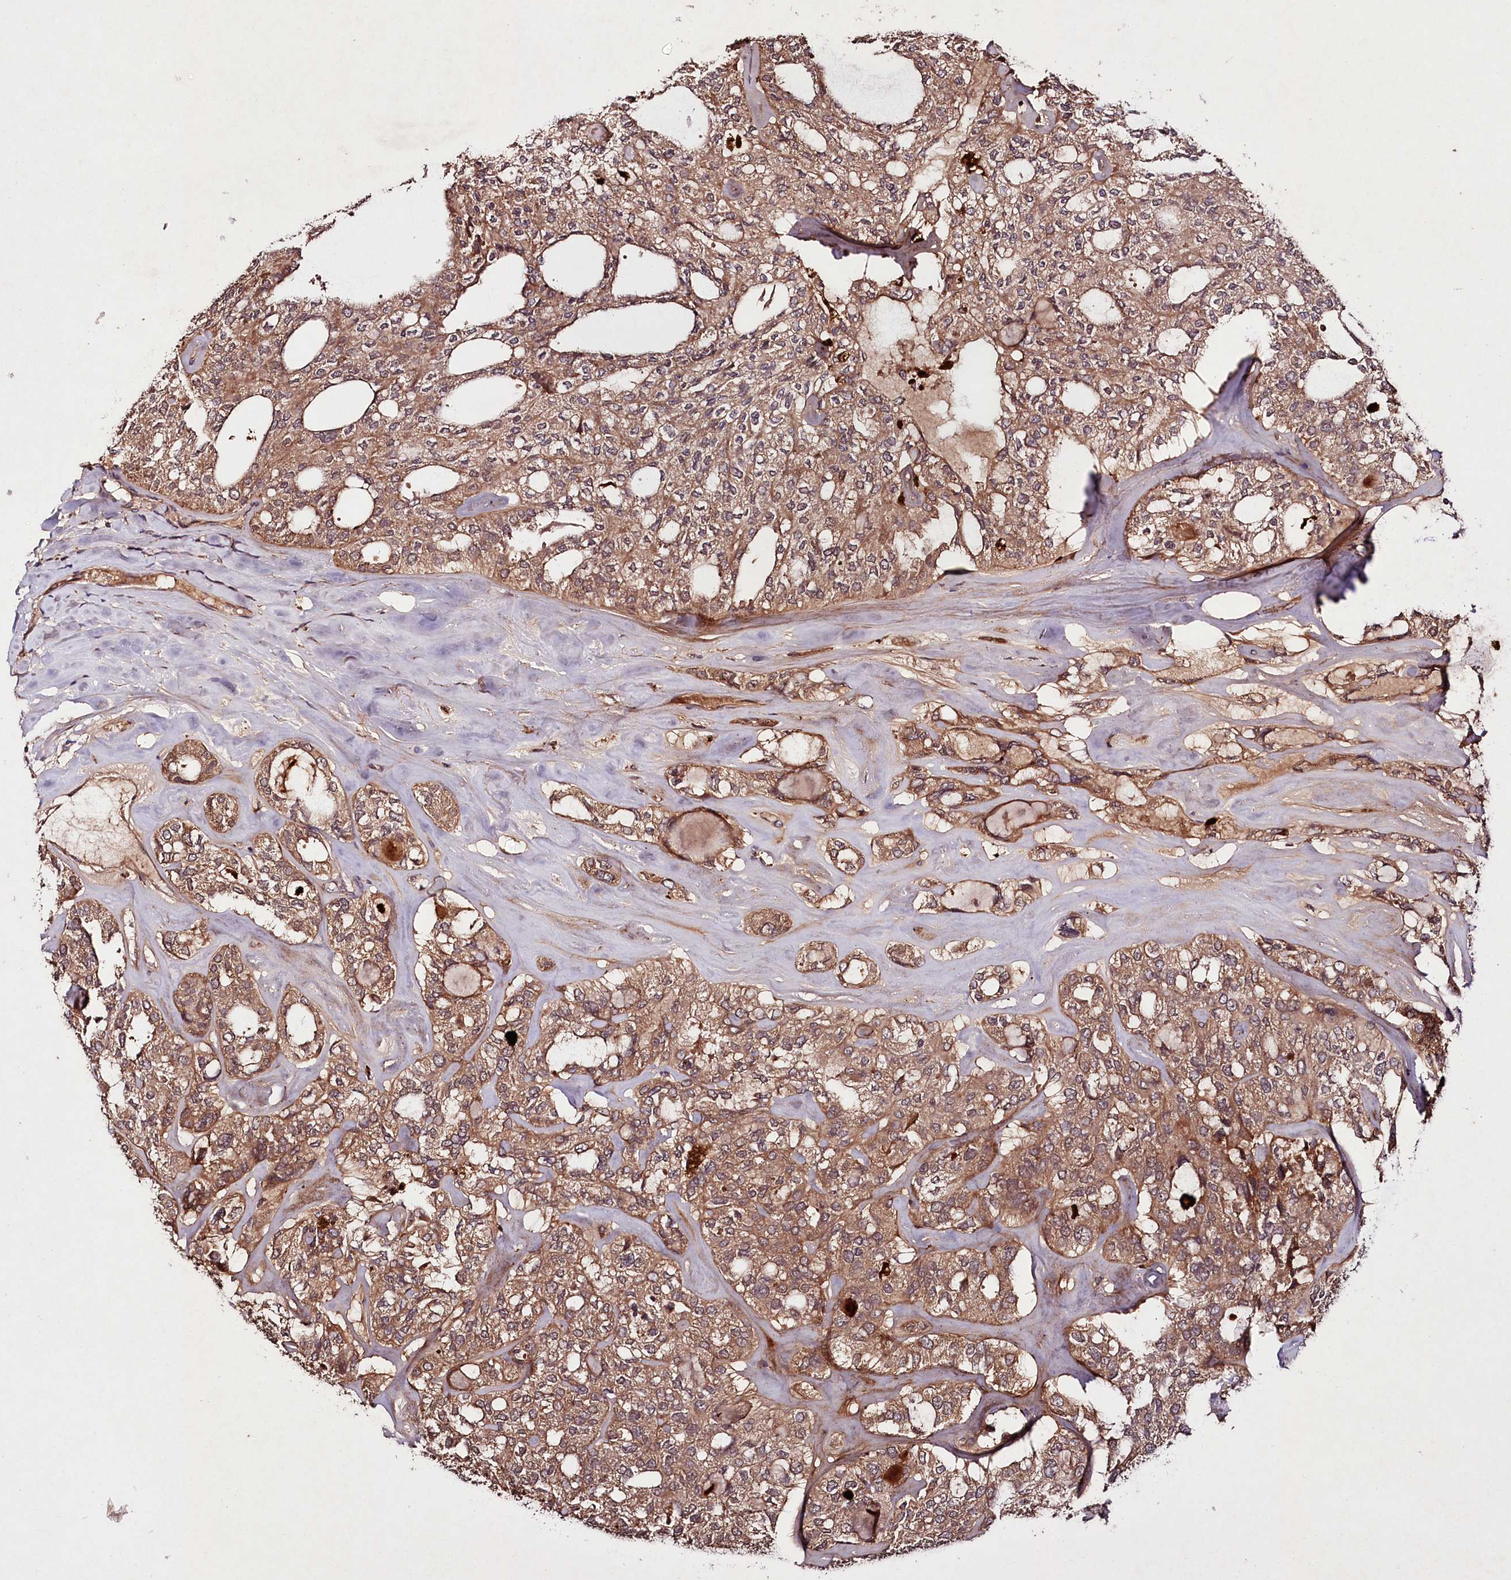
{"staining": {"intensity": "moderate", "quantity": ">75%", "location": "cytoplasmic/membranous"}, "tissue": "thyroid cancer", "cell_type": "Tumor cells", "image_type": "cancer", "snomed": [{"axis": "morphology", "description": "Follicular adenoma carcinoma, NOS"}, {"axis": "topography", "description": "Thyroid gland"}], "caption": "Protein staining of thyroid cancer (follicular adenoma carcinoma) tissue displays moderate cytoplasmic/membranous staining in approximately >75% of tumor cells. (brown staining indicates protein expression, while blue staining denotes nuclei).", "gene": "TNPO3", "patient": {"sex": "male", "age": 75}}